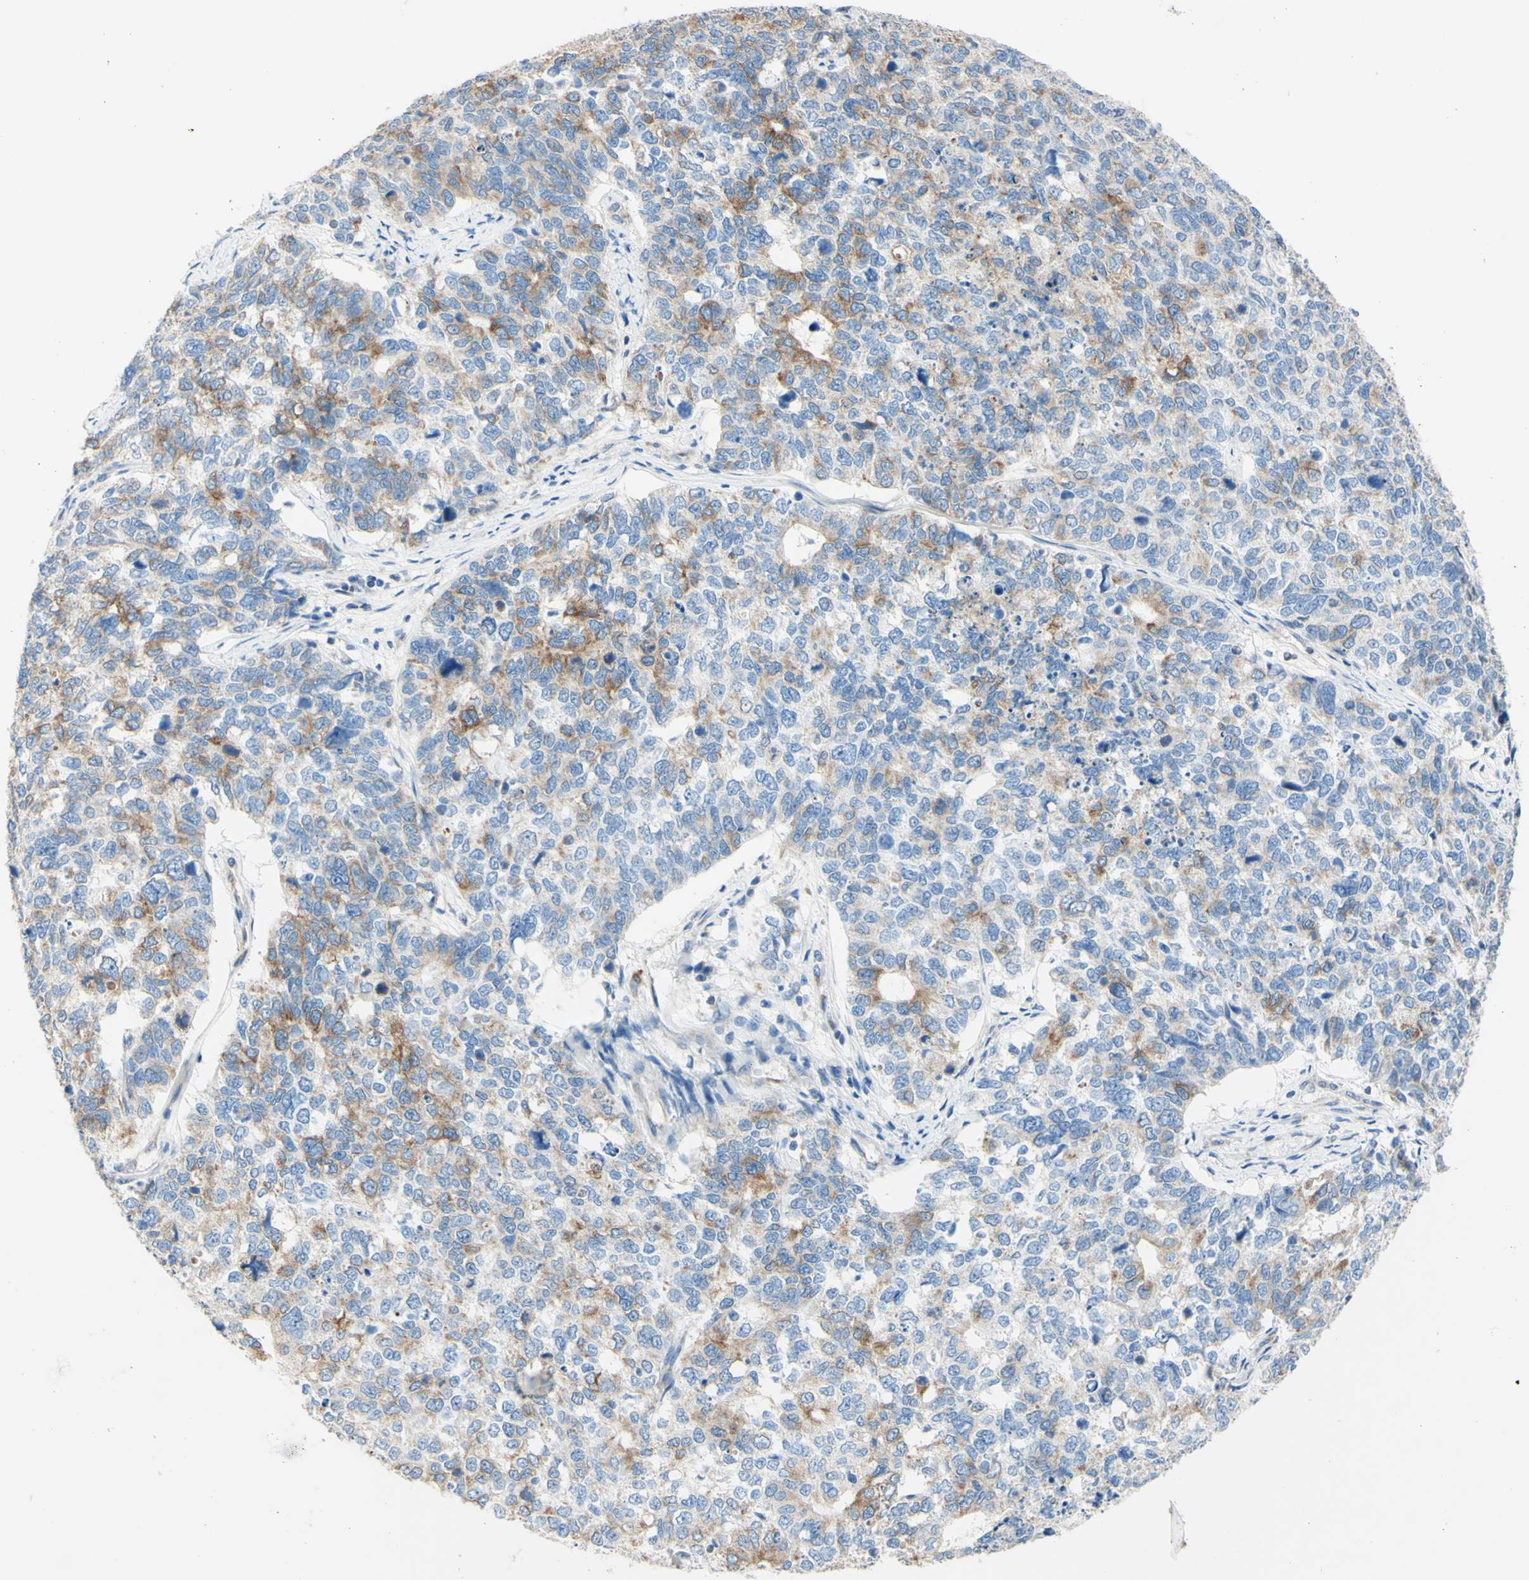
{"staining": {"intensity": "weak", "quantity": "<25%", "location": "cytoplasmic/membranous"}, "tissue": "cervical cancer", "cell_type": "Tumor cells", "image_type": "cancer", "snomed": [{"axis": "morphology", "description": "Squamous cell carcinoma, NOS"}, {"axis": "topography", "description": "Cervix"}], "caption": "Tumor cells show no significant protein positivity in squamous cell carcinoma (cervical). (Immunohistochemistry, brightfield microscopy, high magnification).", "gene": "RETREG2", "patient": {"sex": "female", "age": 63}}